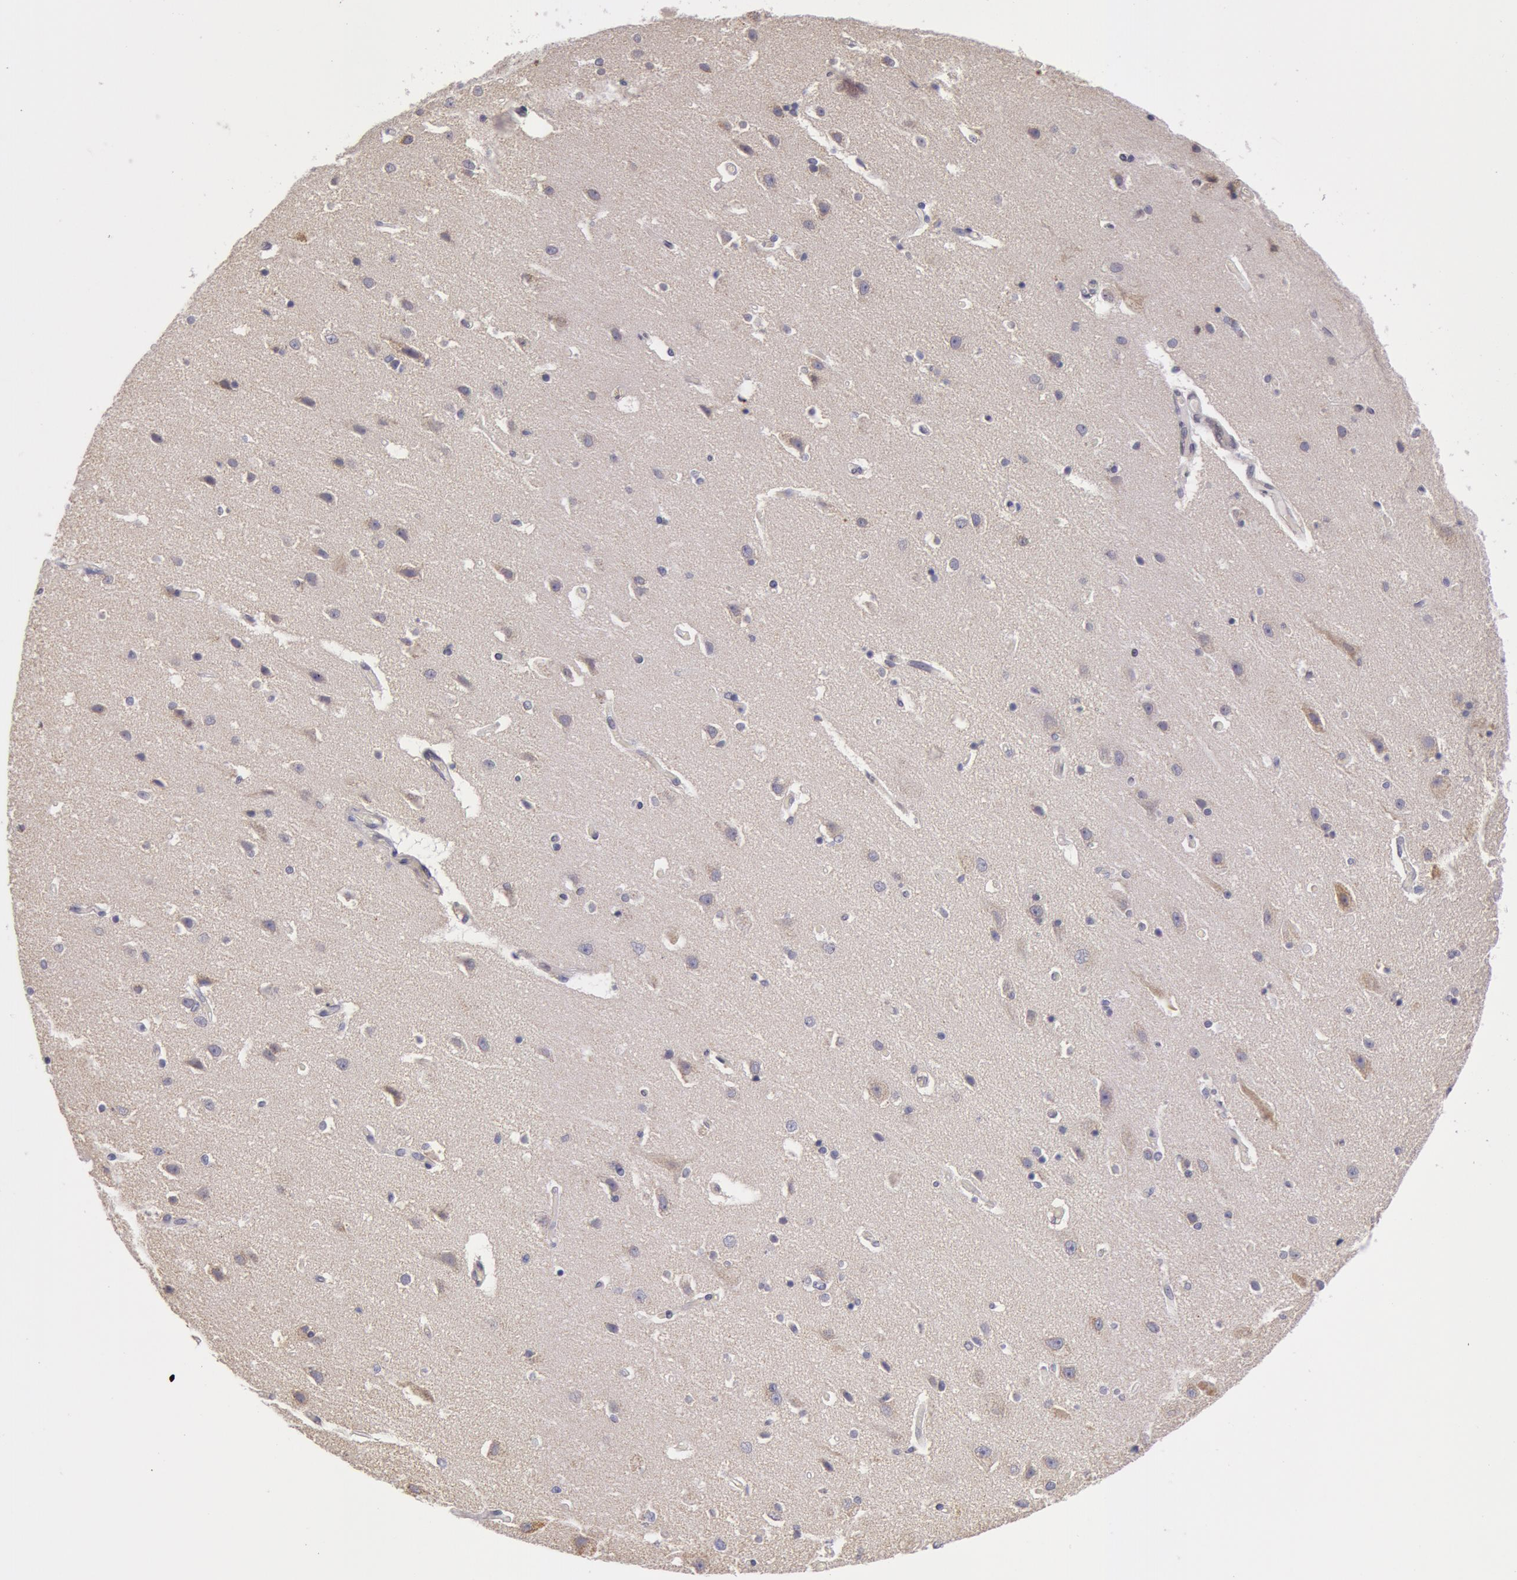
{"staining": {"intensity": "negative", "quantity": "none", "location": "none"}, "tissue": "caudate", "cell_type": "Glial cells", "image_type": "normal", "snomed": [{"axis": "morphology", "description": "Normal tissue, NOS"}, {"axis": "topography", "description": "Lateral ventricle wall"}], "caption": "This is a photomicrograph of immunohistochemistry (IHC) staining of unremarkable caudate, which shows no positivity in glial cells.", "gene": "KRT18", "patient": {"sex": "female", "age": 54}}